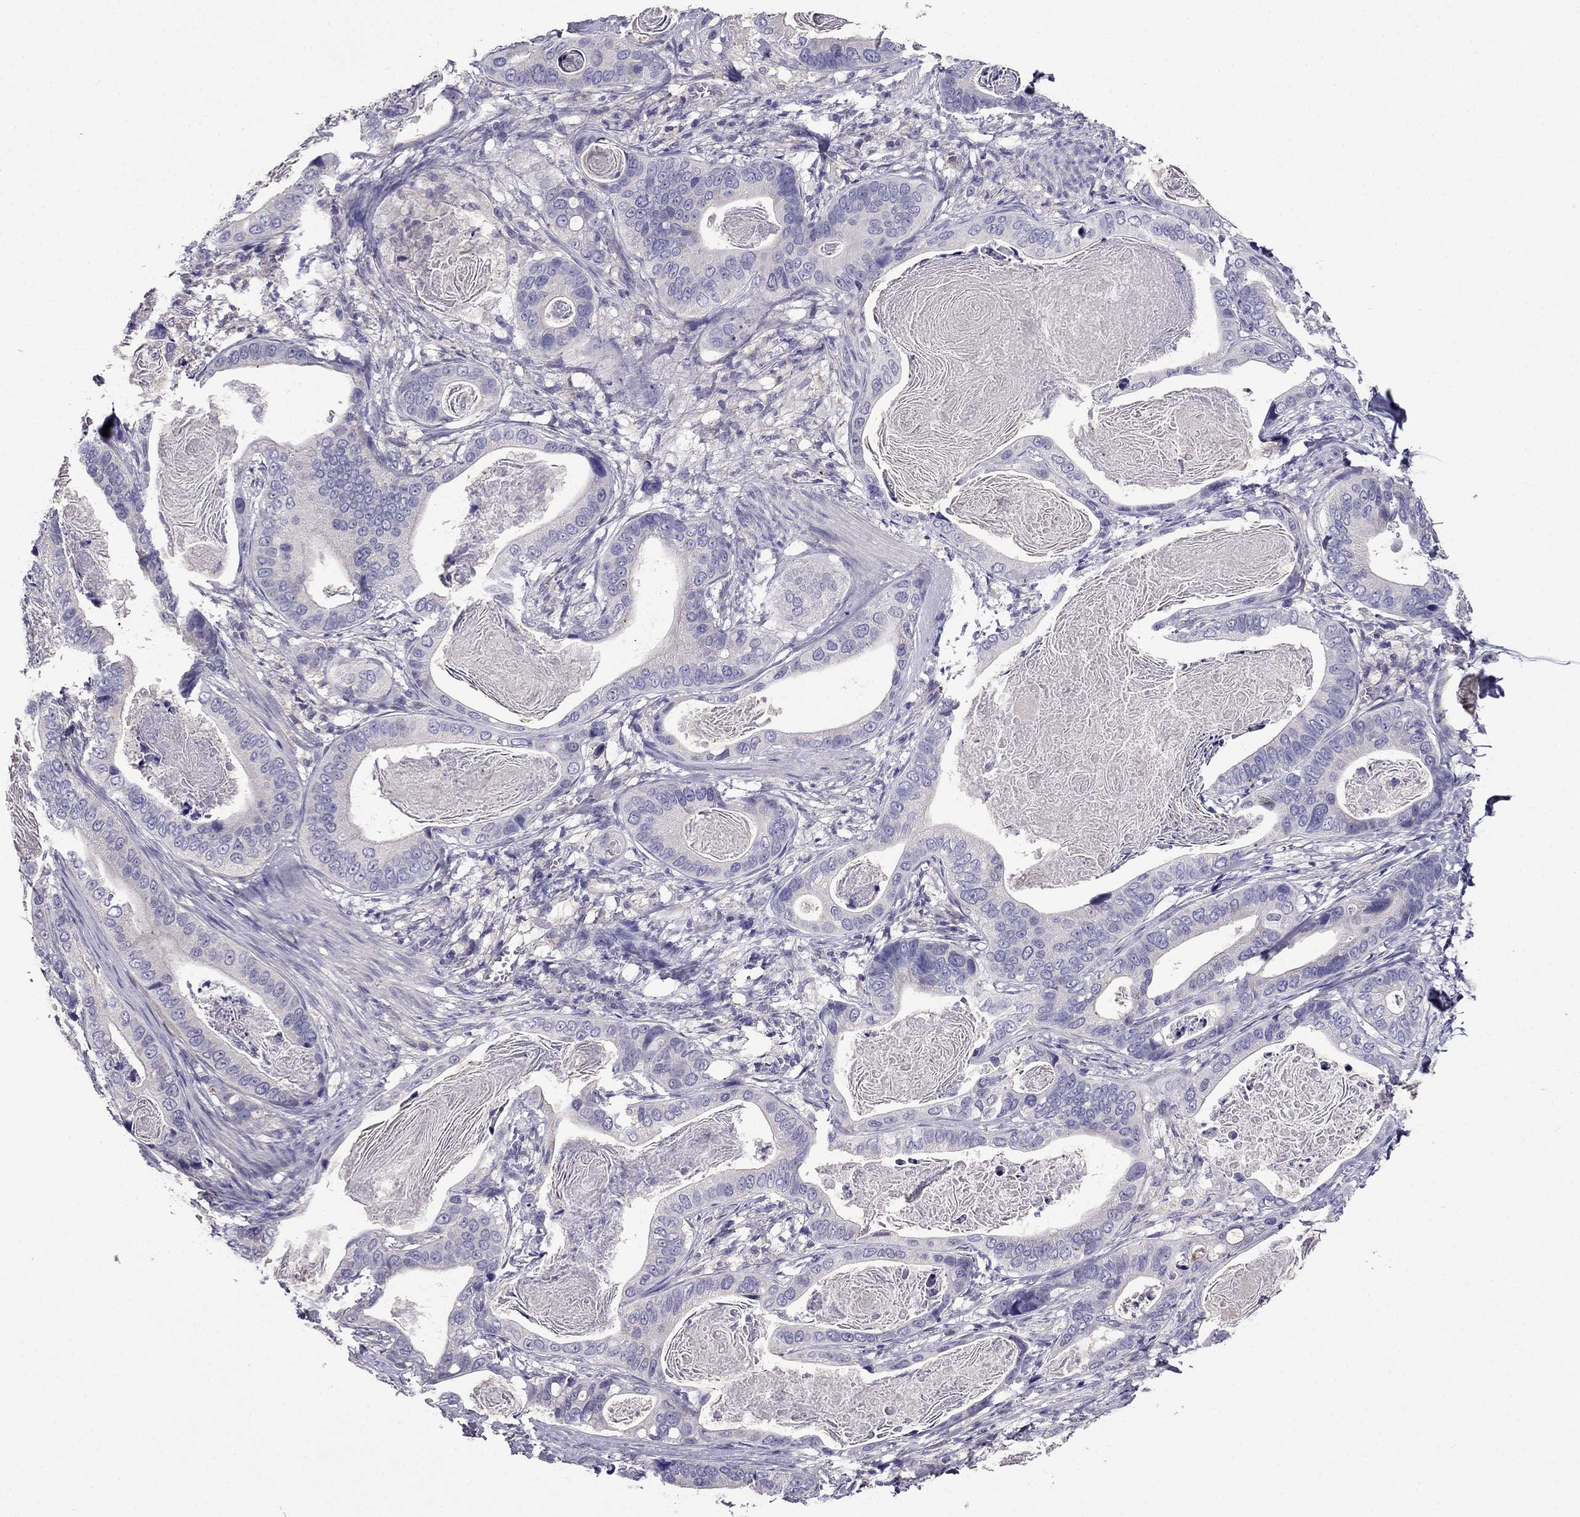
{"staining": {"intensity": "negative", "quantity": "none", "location": "none"}, "tissue": "stomach cancer", "cell_type": "Tumor cells", "image_type": "cancer", "snomed": [{"axis": "morphology", "description": "Adenocarcinoma, NOS"}, {"axis": "topography", "description": "Stomach"}], "caption": "Immunohistochemistry (IHC) histopathology image of stomach cancer (adenocarcinoma) stained for a protein (brown), which exhibits no staining in tumor cells.", "gene": "SCNN1D", "patient": {"sex": "male", "age": 84}}